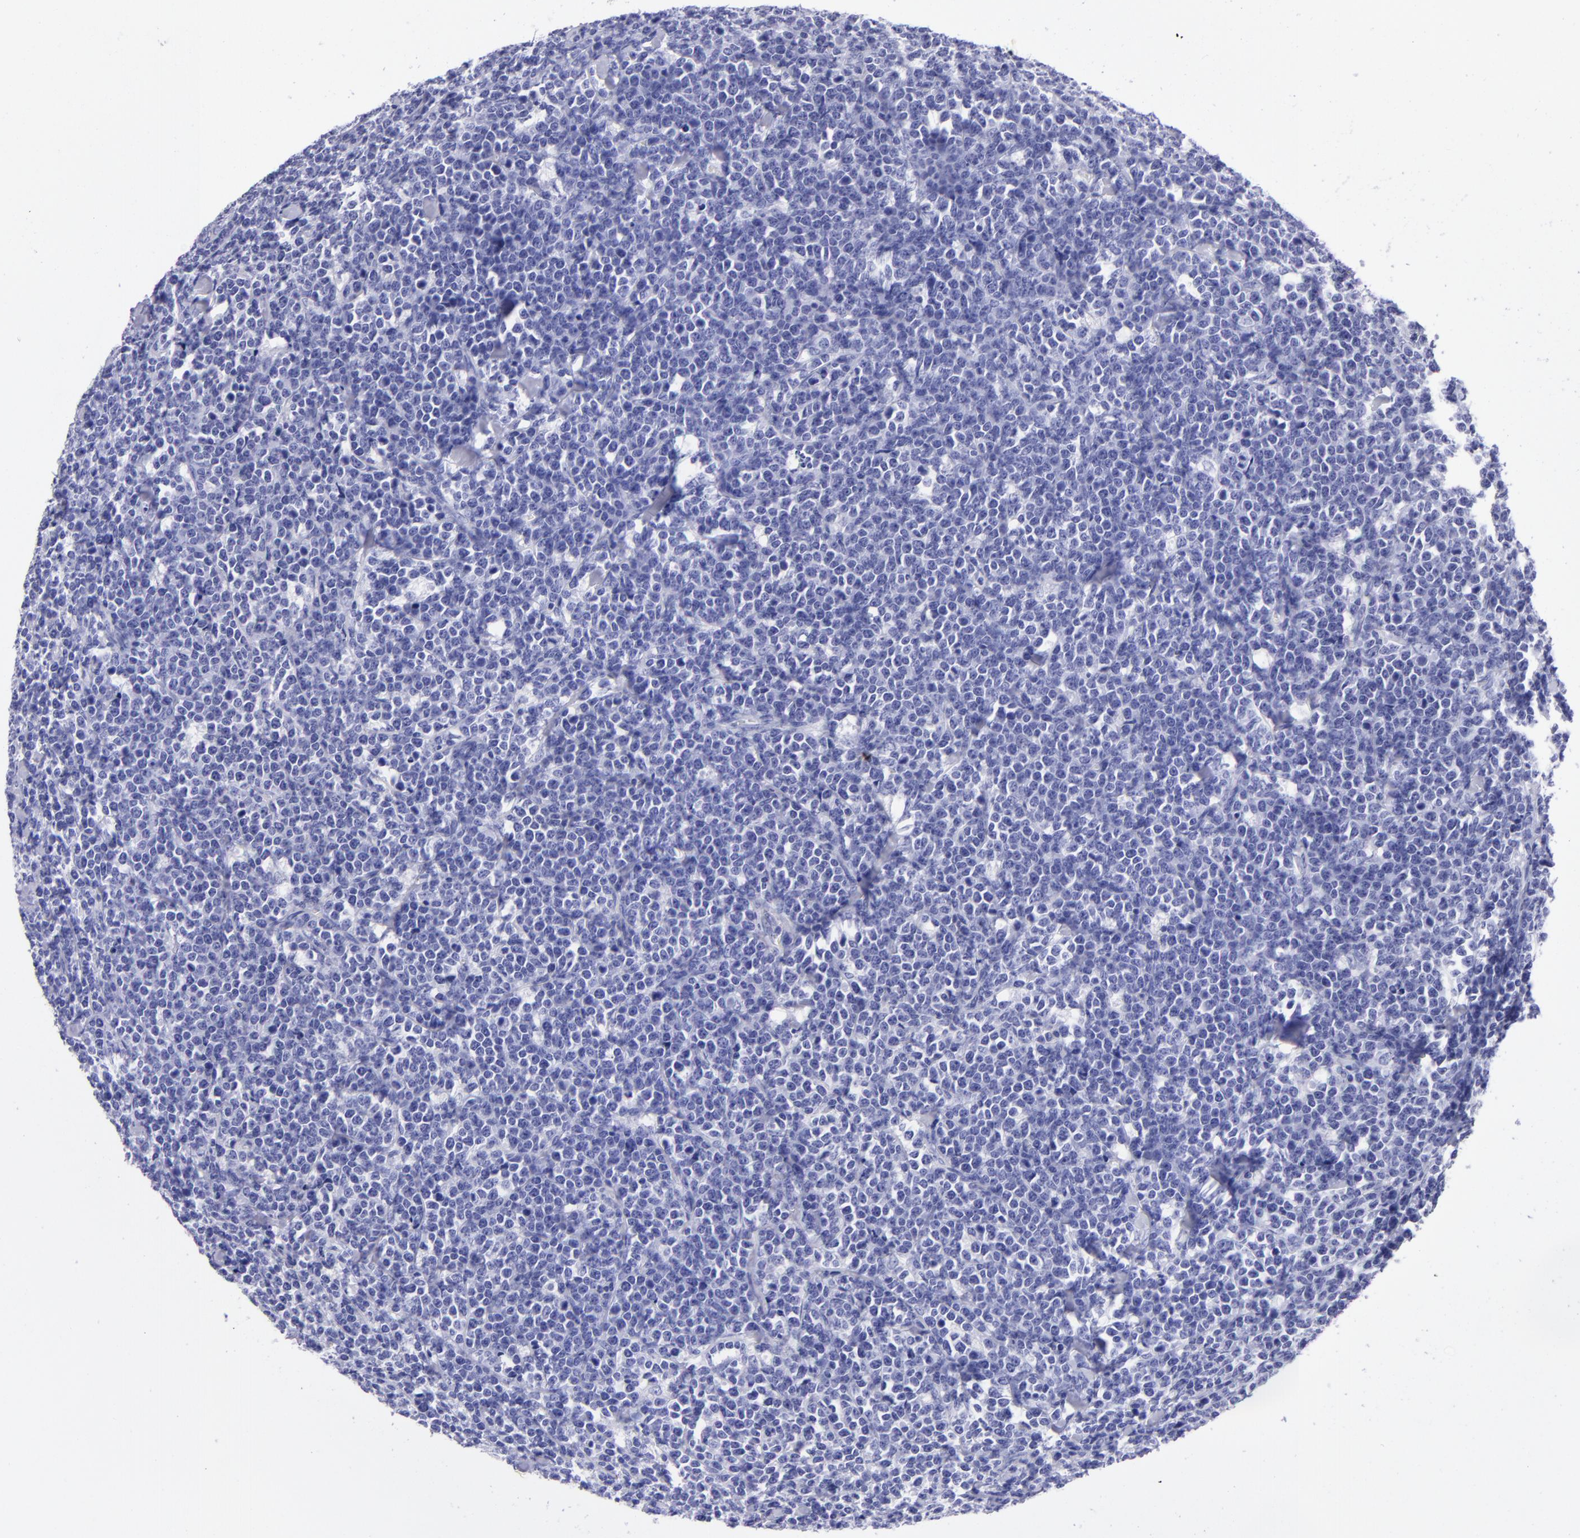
{"staining": {"intensity": "negative", "quantity": "none", "location": "none"}, "tissue": "lymphoma", "cell_type": "Tumor cells", "image_type": "cancer", "snomed": [{"axis": "morphology", "description": "Malignant lymphoma, non-Hodgkin's type, High grade"}, {"axis": "topography", "description": "Small intestine"}, {"axis": "topography", "description": "Colon"}], "caption": "Protein analysis of malignant lymphoma, non-Hodgkin's type (high-grade) shows no significant positivity in tumor cells.", "gene": "TYRP1", "patient": {"sex": "male", "age": 8}}